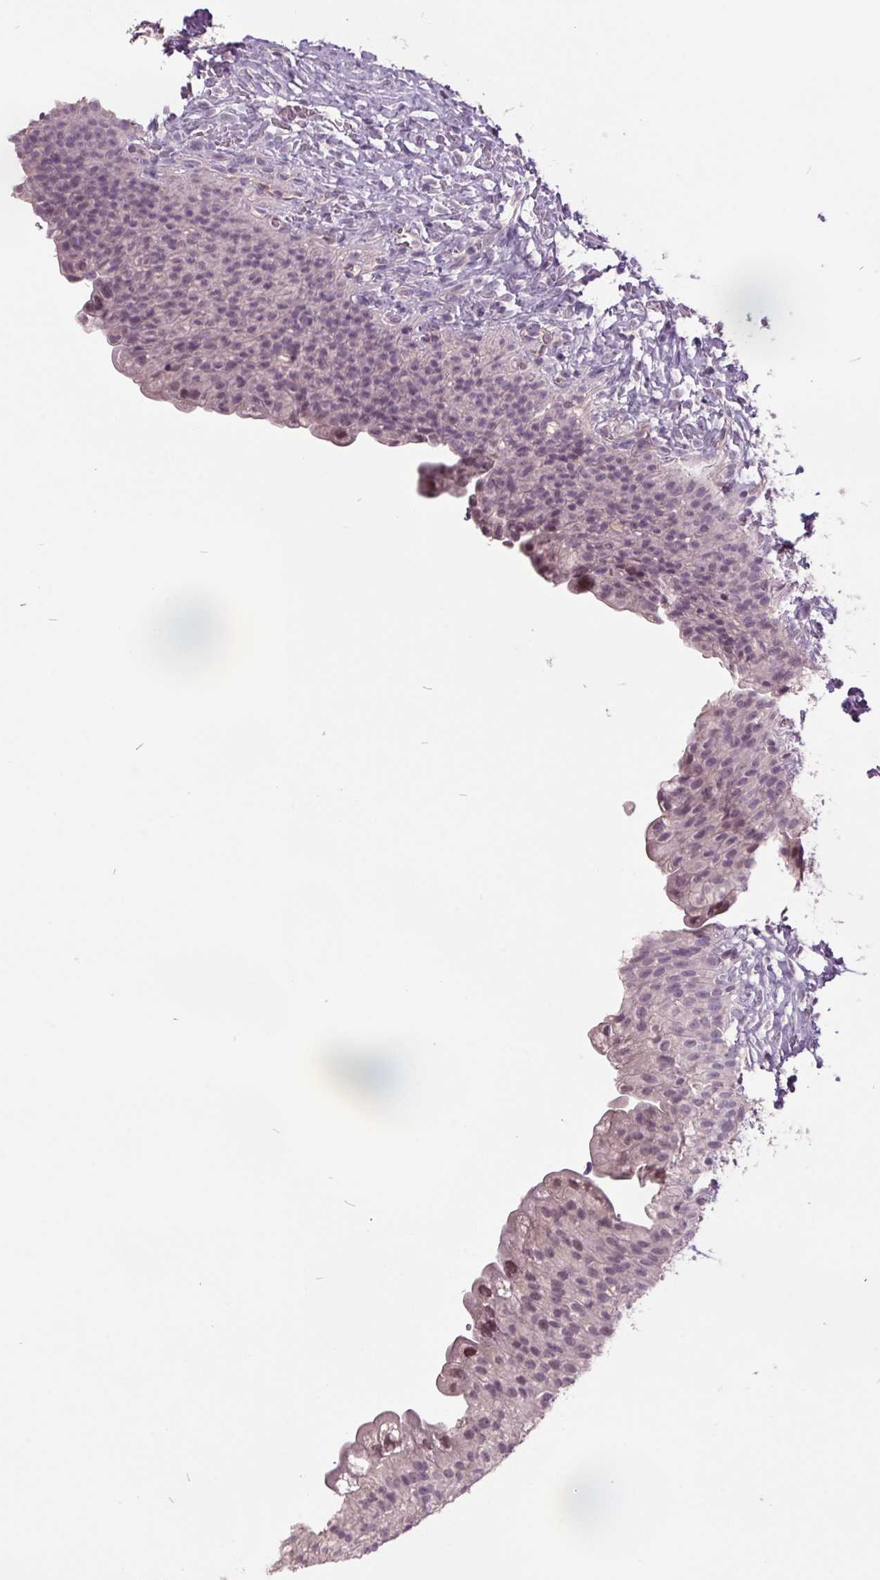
{"staining": {"intensity": "negative", "quantity": "none", "location": "none"}, "tissue": "urinary bladder", "cell_type": "Urothelial cells", "image_type": "normal", "snomed": [{"axis": "morphology", "description": "Normal tissue, NOS"}, {"axis": "topography", "description": "Urinary bladder"}, {"axis": "topography", "description": "Prostate"}], "caption": "Micrograph shows no significant protein staining in urothelial cells of unremarkable urinary bladder. (DAB (3,3'-diaminobenzidine) immunohistochemistry (IHC) with hematoxylin counter stain).", "gene": "C2orf16", "patient": {"sex": "male", "age": 76}}